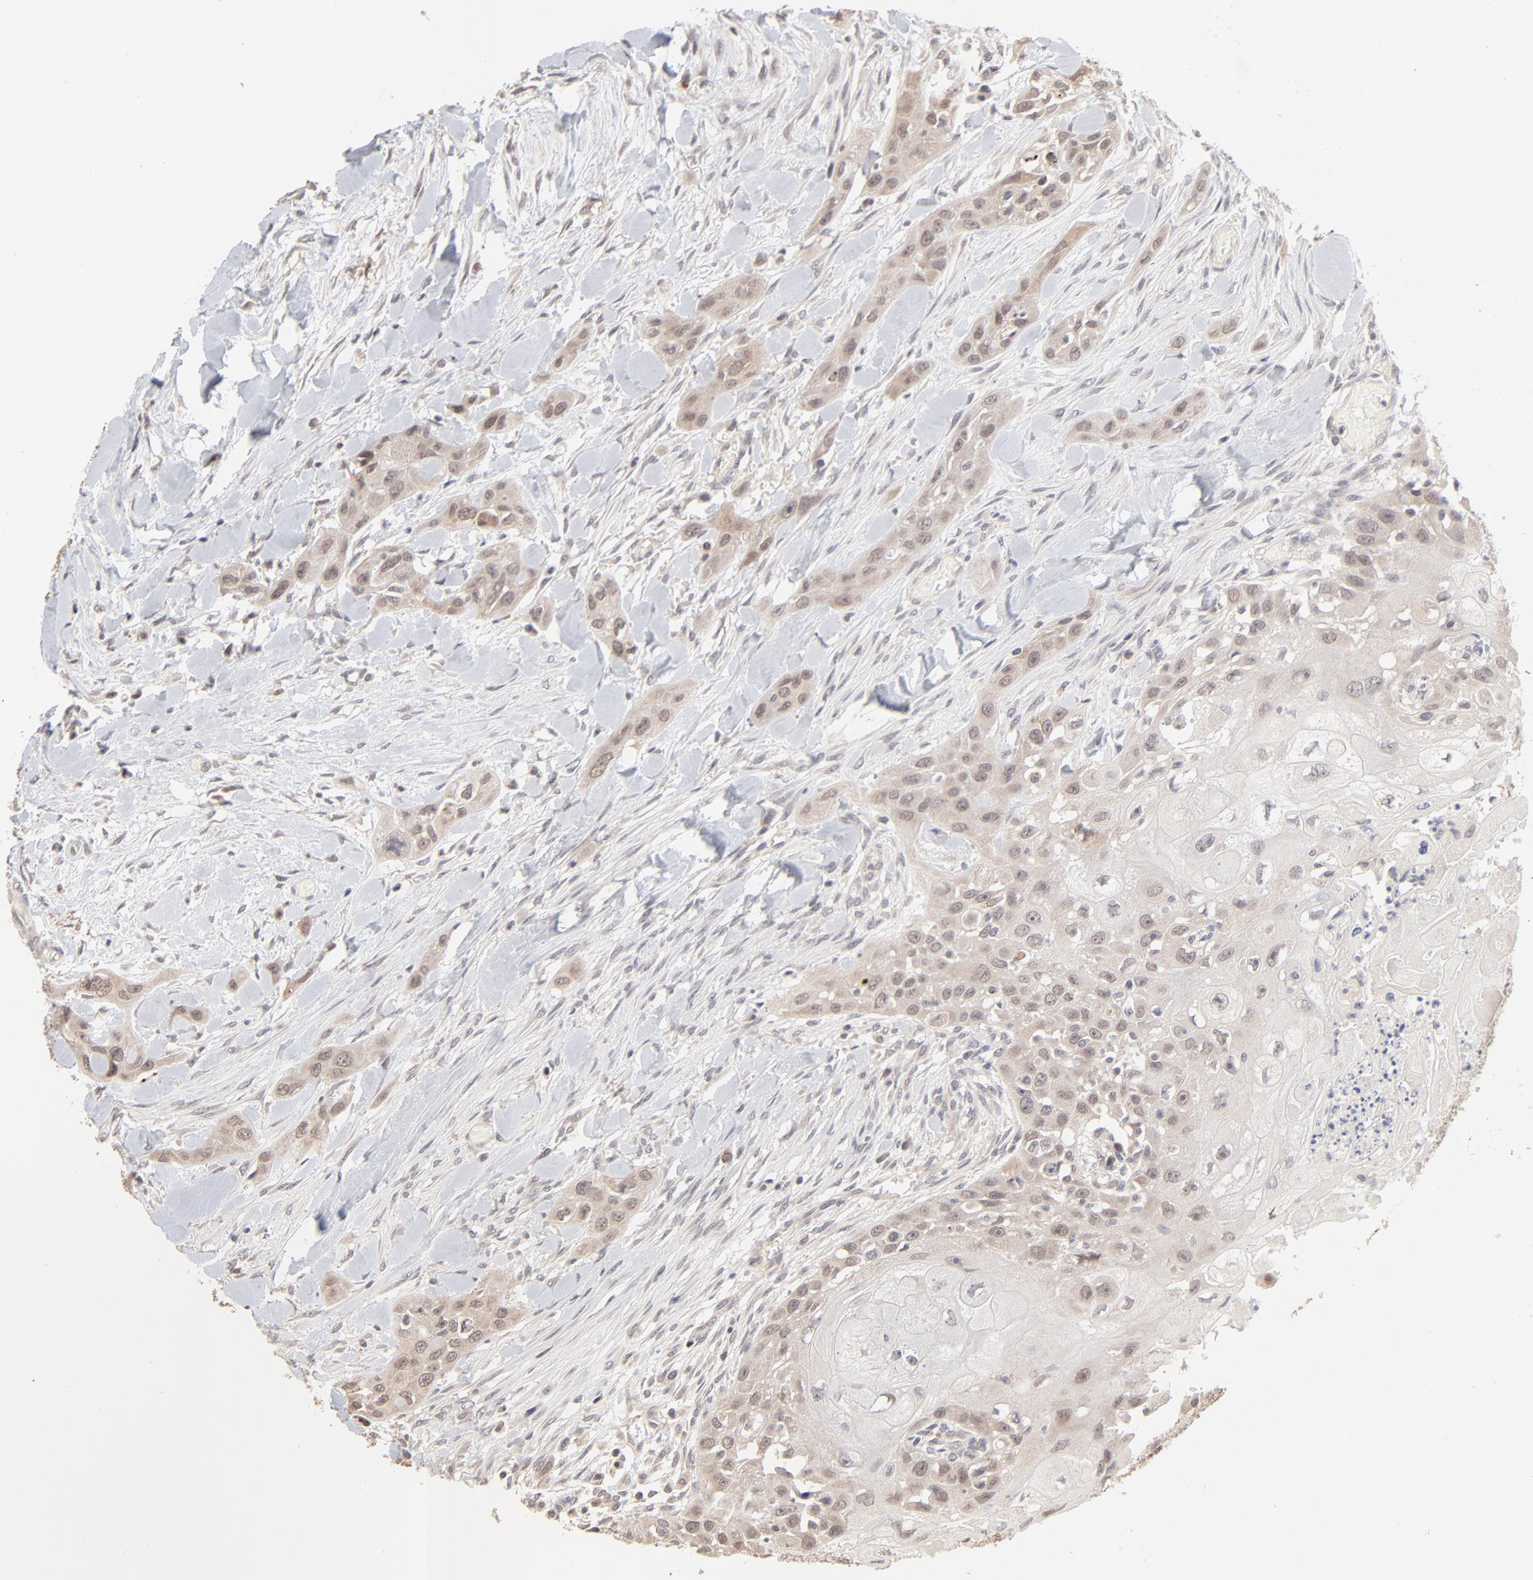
{"staining": {"intensity": "weak", "quantity": "25%-75%", "location": "cytoplasmic/membranous,nuclear"}, "tissue": "head and neck cancer", "cell_type": "Tumor cells", "image_type": "cancer", "snomed": [{"axis": "morphology", "description": "Neoplasm, malignant, NOS"}, {"axis": "topography", "description": "Salivary gland"}, {"axis": "topography", "description": "Head-Neck"}], "caption": "There is low levels of weak cytoplasmic/membranous and nuclear expression in tumor cells of head and neck cancer (neoplasm (malignant)), as demonstrated by immunohistochemical staining (brown color).", "gene": "MSL2", "patient": {"sex": "male", "age": 43}}